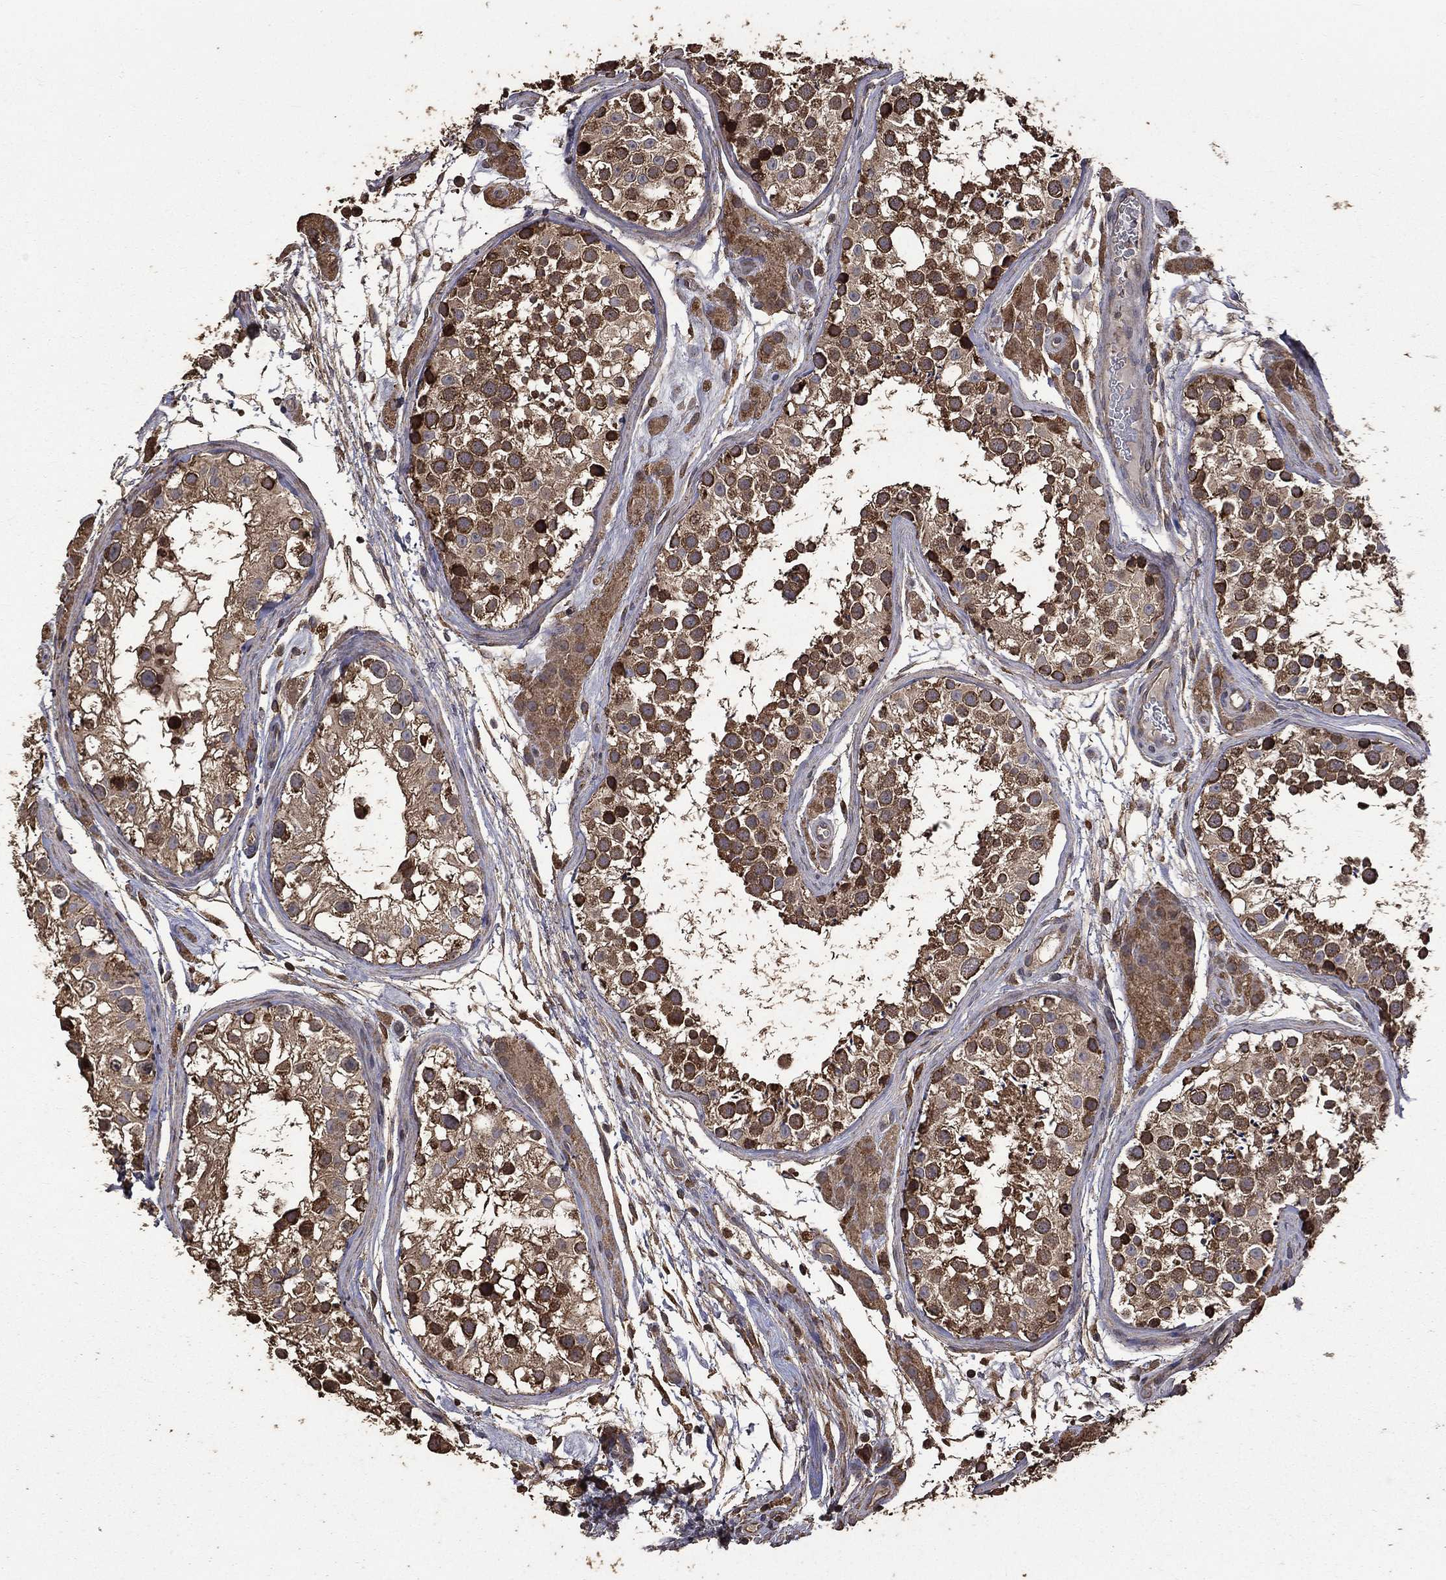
{"staining": {"intensity": "strong", "quantity": "25%-75%", "location": "cytoplasmic/membranous"}, "tissue": "testis", "cell_type": "Cells in seminiferous ducts", "image_type": "normal", "snomed": [{"axis": "morphology", "description": "Normal tissue, NOS"}, {"axis": "topography", "description": "Testis"}], "caption": "Human testis stained for a protein (brown) reveals strong cytoplasmic/membranous positive positivity in about 25%-75% of cells in seminiferous ducts.", "gene": "METTL27", "patient": {"sex": "male", "age": 31}}